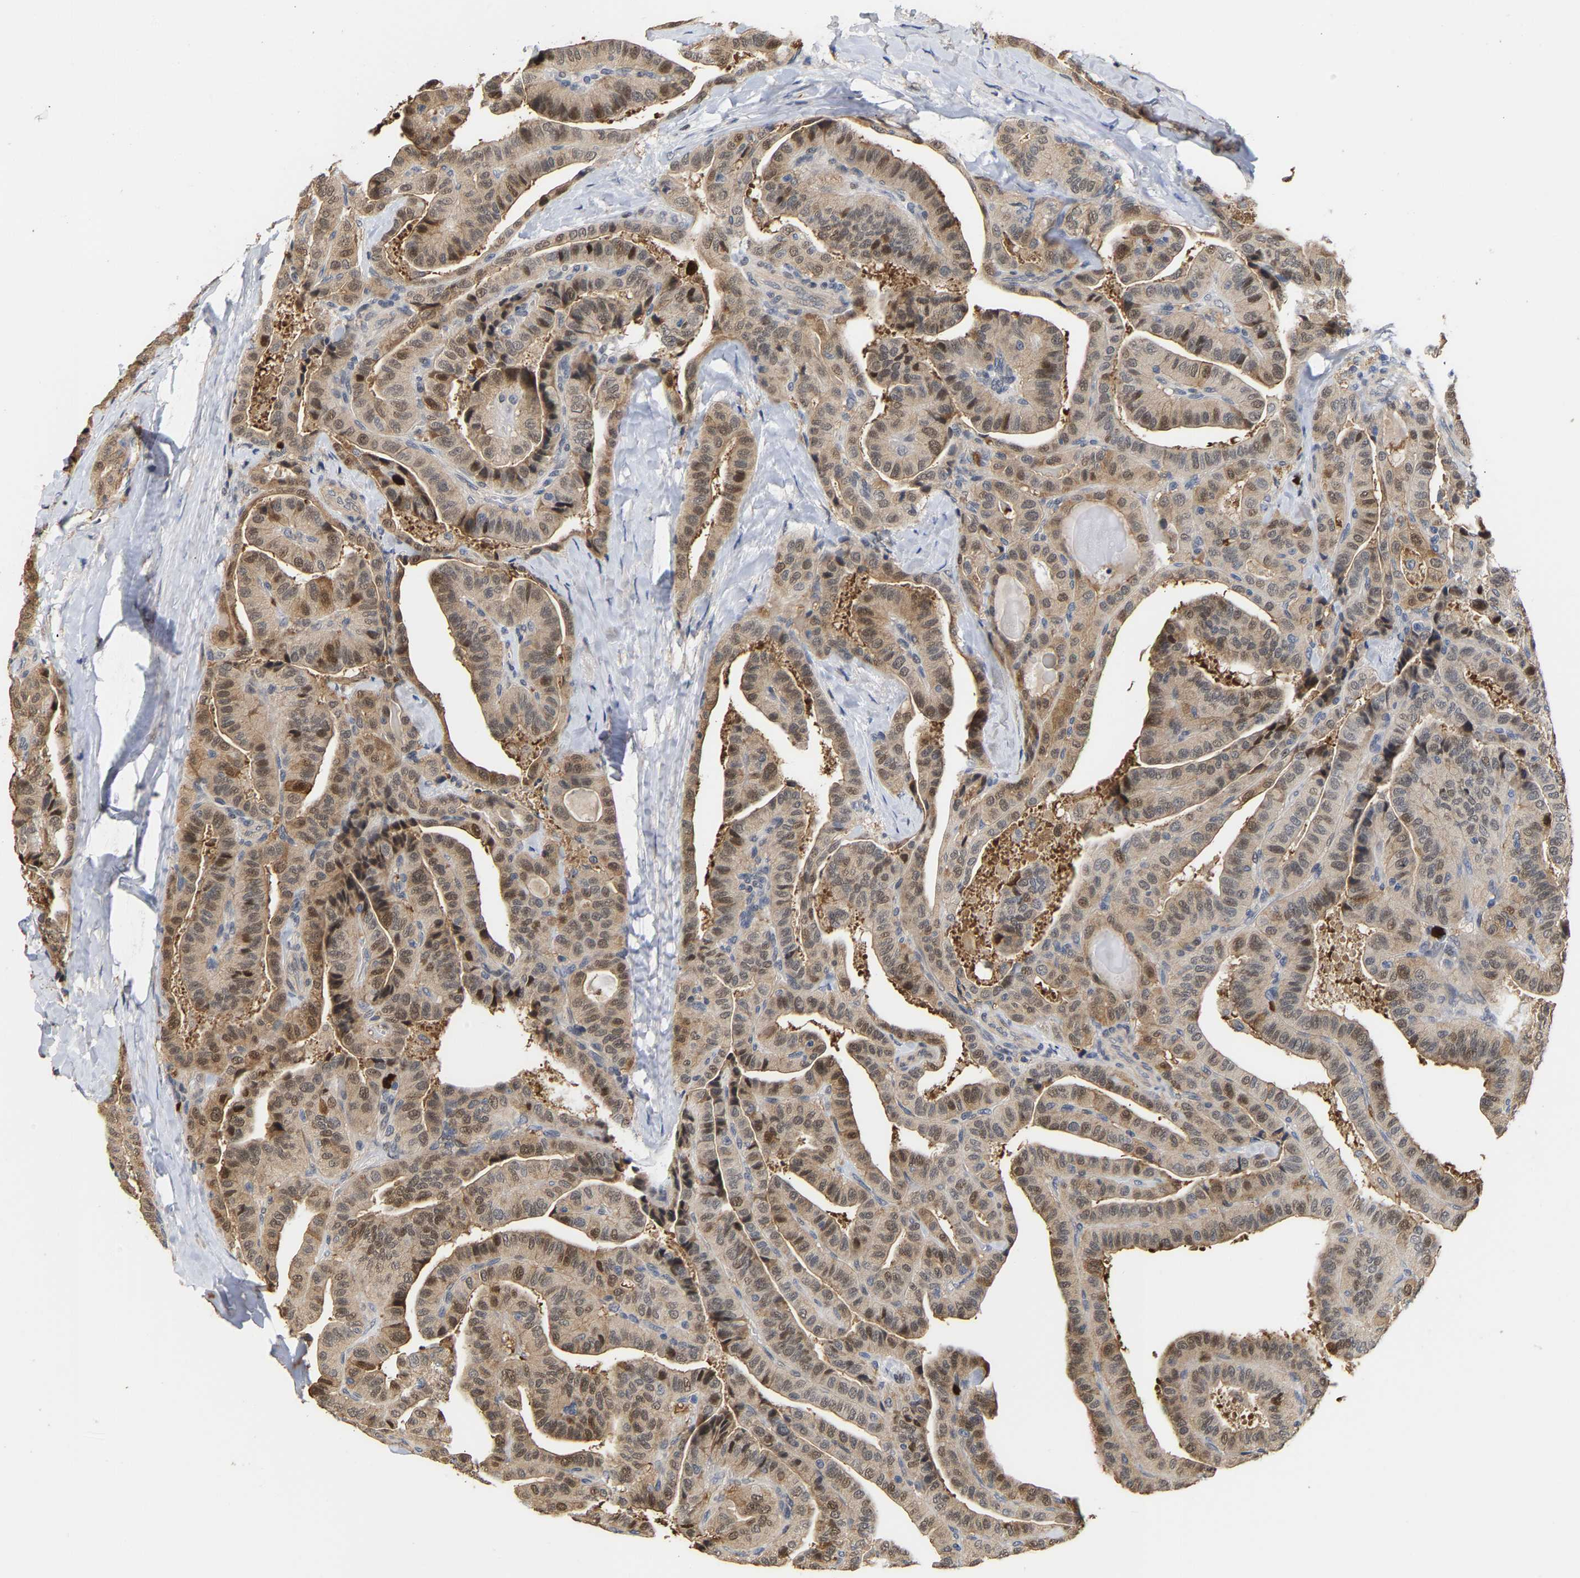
{"staining": {"intensity": "weak", "quantity": ">75%", "location": "cytoplasmic/membranous,nuclear"}, "tissue": "thyroid cancer", "cell_type": "Tumor cells", "image_type": "cancer", "snomed": [{"axis": "morphology", "description": "Papillary adenocarcinoma, NOS"}, {"axis": "topography", "description": "Thyroid gland"}], "caption": "Thyroid cancer (papillary adenocarcinoma) stained for a protein reveals weak cytoplasmic/membranous and nuclear positivity in tumor cells.", "gene": "TDRD7", "patient": {"sex": "male", "age": 77}}